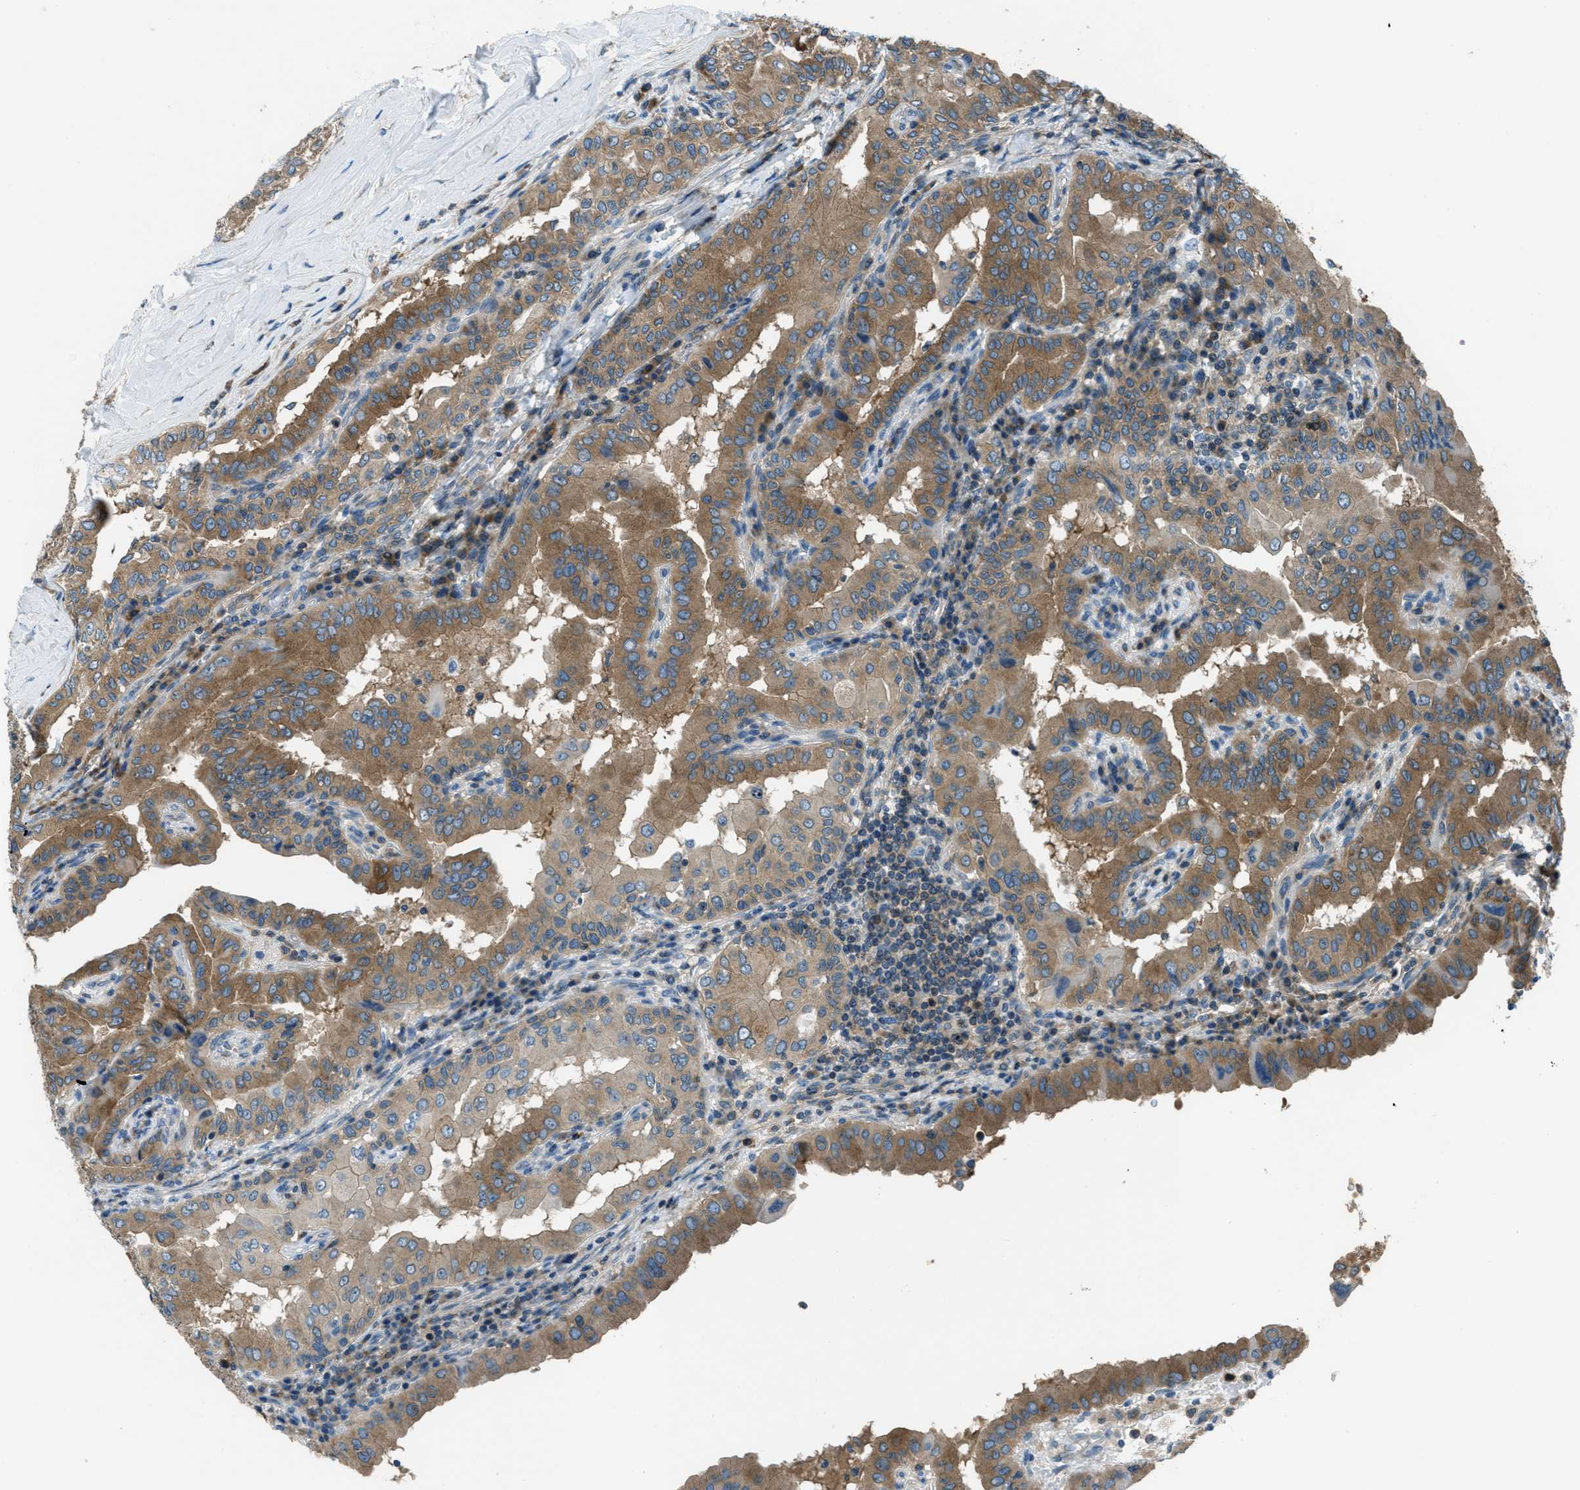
{"staining": {"intensity": "moderate", "quantity": ">75%", "location": "cytoplasmic/membranous"}, "tissue": "thyroid cancer", "cell_type": "Tumor cells", "image_type": "cancer", "snomed": [{"axis": "morphology", "description": "Papillary adenocarcinoma, NOS"}, {"axis": "topography", "description": "Thyroid gland"}], "caption": "Immunohistochemistry (IHC) image of papillary adenocarcinoma (thyroid) stained for a protein (brown), which demonstrates medium levels of moderate cytoplasmic/membranous staining in approximately >75% of tumor cells.", "gene": "ARFGAP2", "patient": {"sex": "male", "age": 33}}